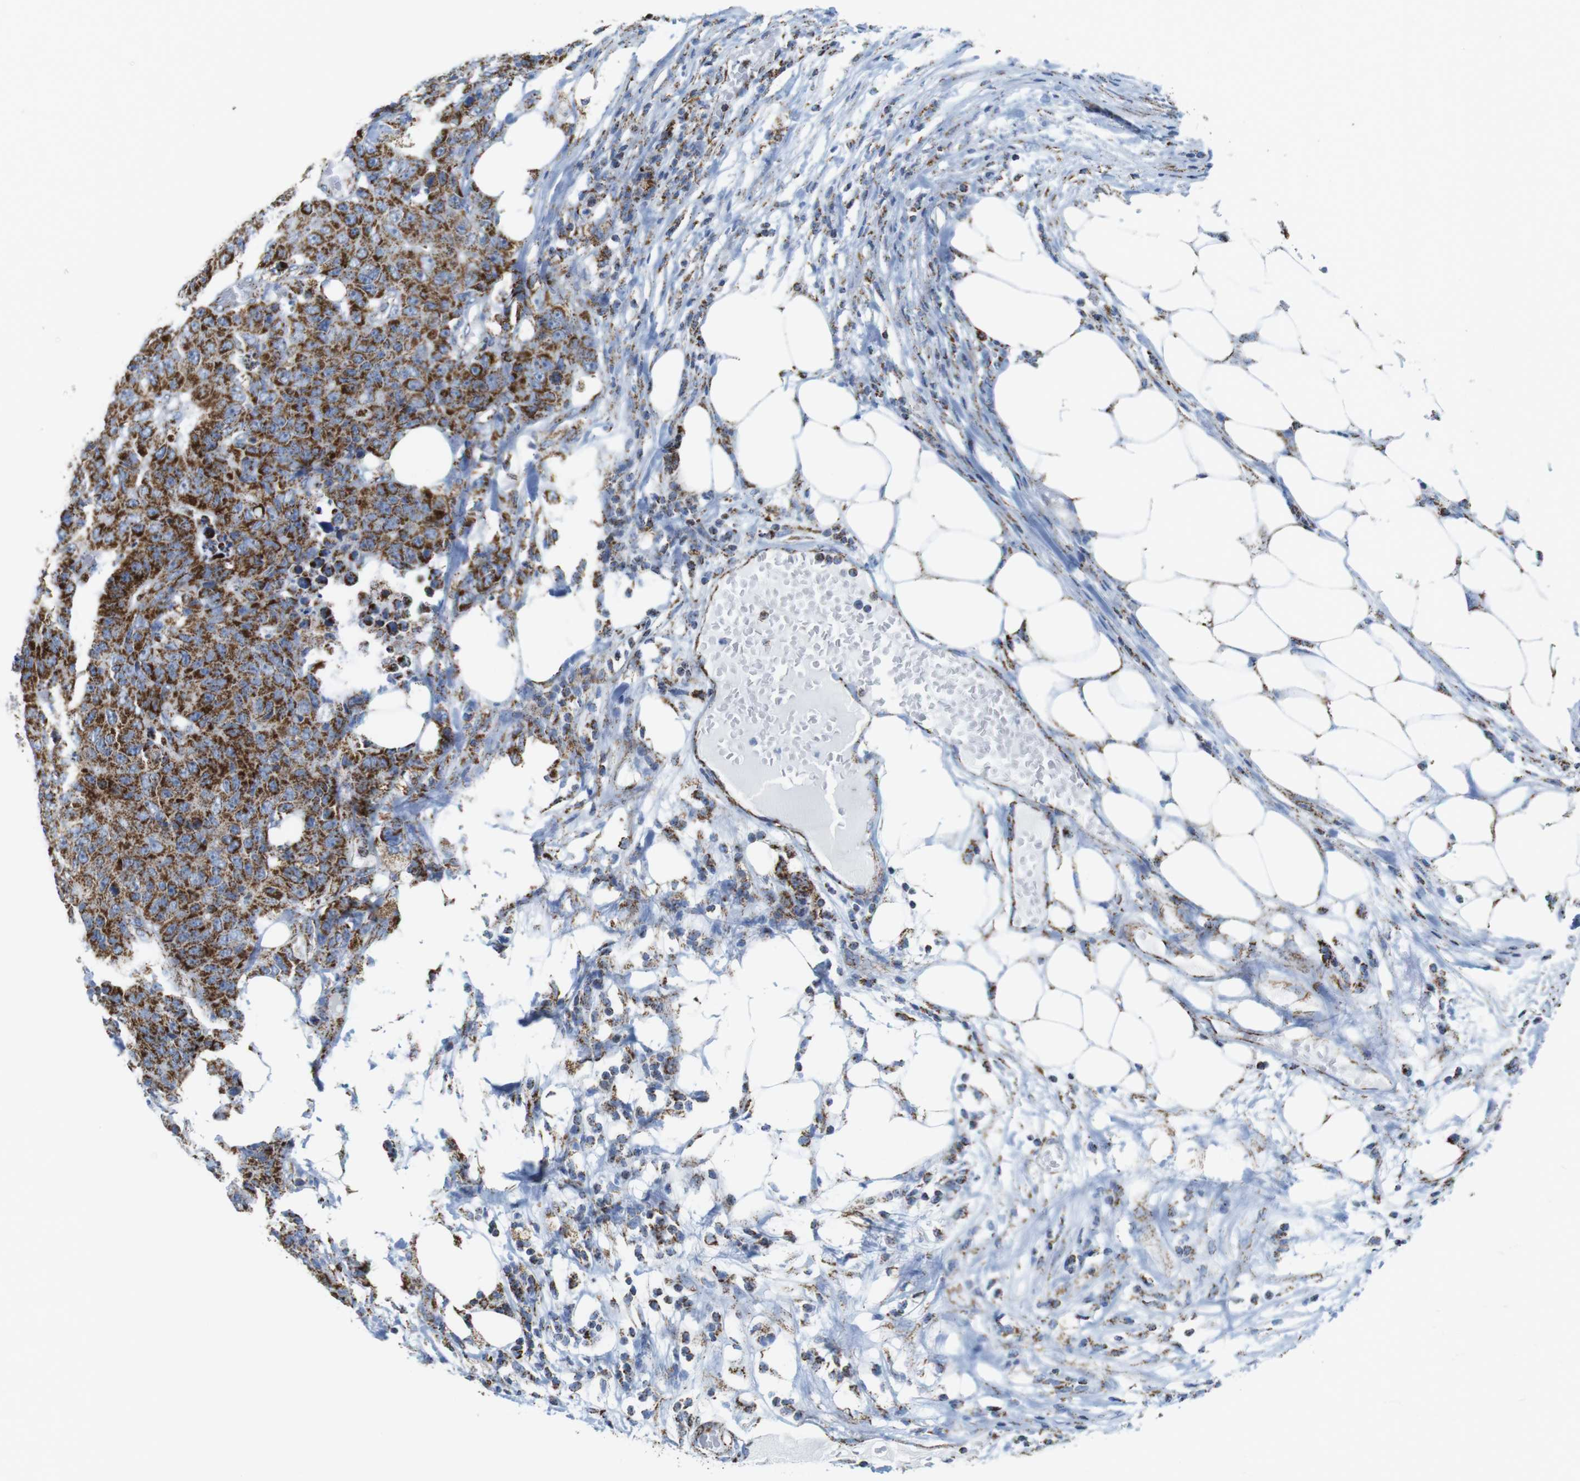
{"staining": {"intensity": "strong", "quantity": ">75%", "location": "cytoplasmic/membranous"}, "tissue": "colorectal cancer", "cell_type": "Tumor cells", "image_type": "cancer", "snomed": [{"axis": "morphology", "description": "Adenocarcinoma, NOS"}, {"axis": "topography", "description": "Colon"}], "caption": "Human colorectal cancer stained for a protein (brown) displays strong cytoplasmic/membranous positive expression in approximately >75% of tumor cells.", "gene": "ATP5PO", "patient": {"sex": "female", "age": 86}}